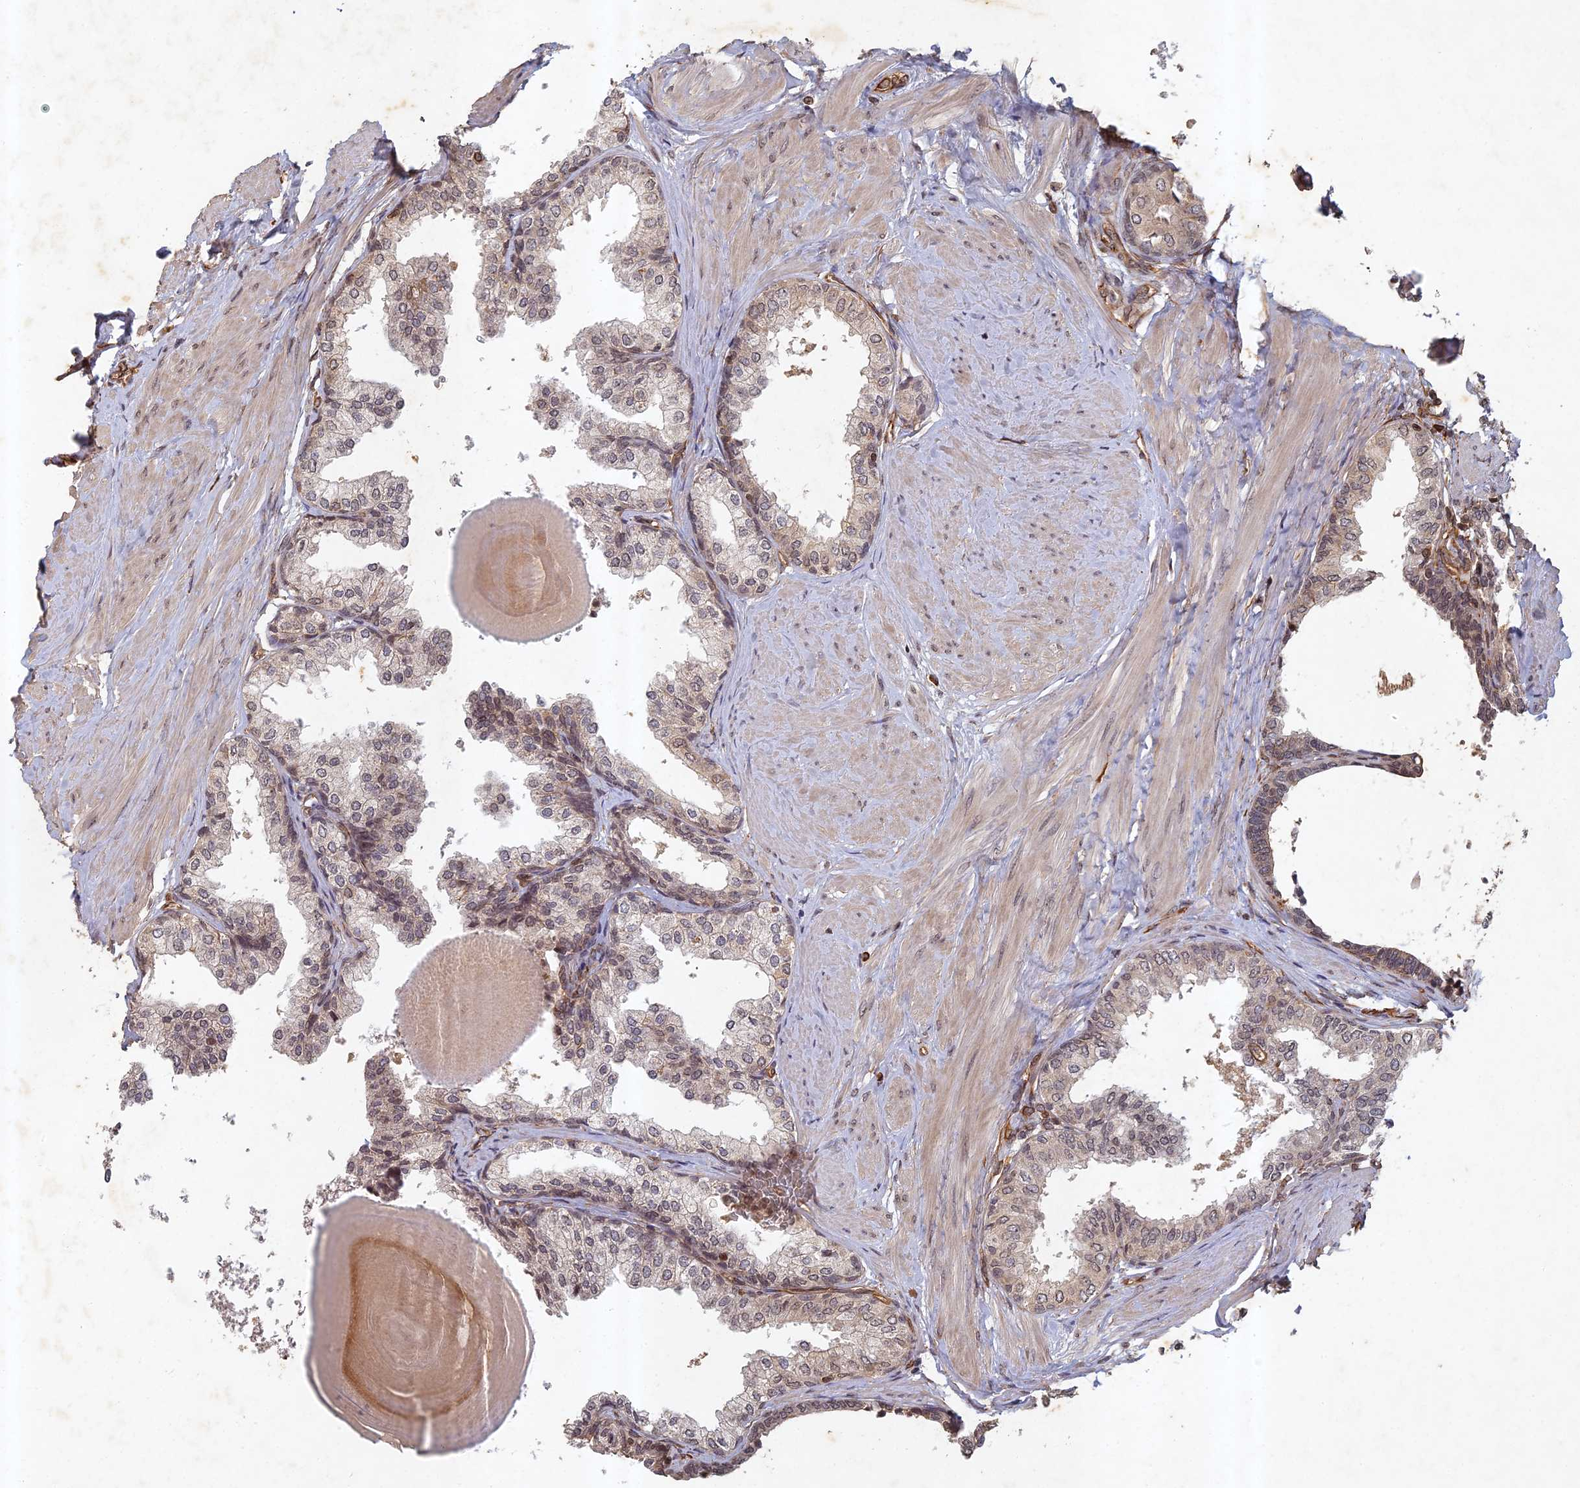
{"staining": {"intensity": "weak", "quantity": "<25%", "location": "cytoplasmic/membranous,nuclear"}, "tissue": "prostate", "cell_type": "Glandular cells", "image_type": "normal", "snomed": [{"axis": "morphology", "description": "Normal tissue, NOS"}, {"axis": "topography", "description": "Prostate"}], "caption": "DAB immunohistochemical staining of benign prostate demonstrates no significant staining in glandular cells.", "gene": "ABCB10", "patient": {"sex": "male", "age": 48}}